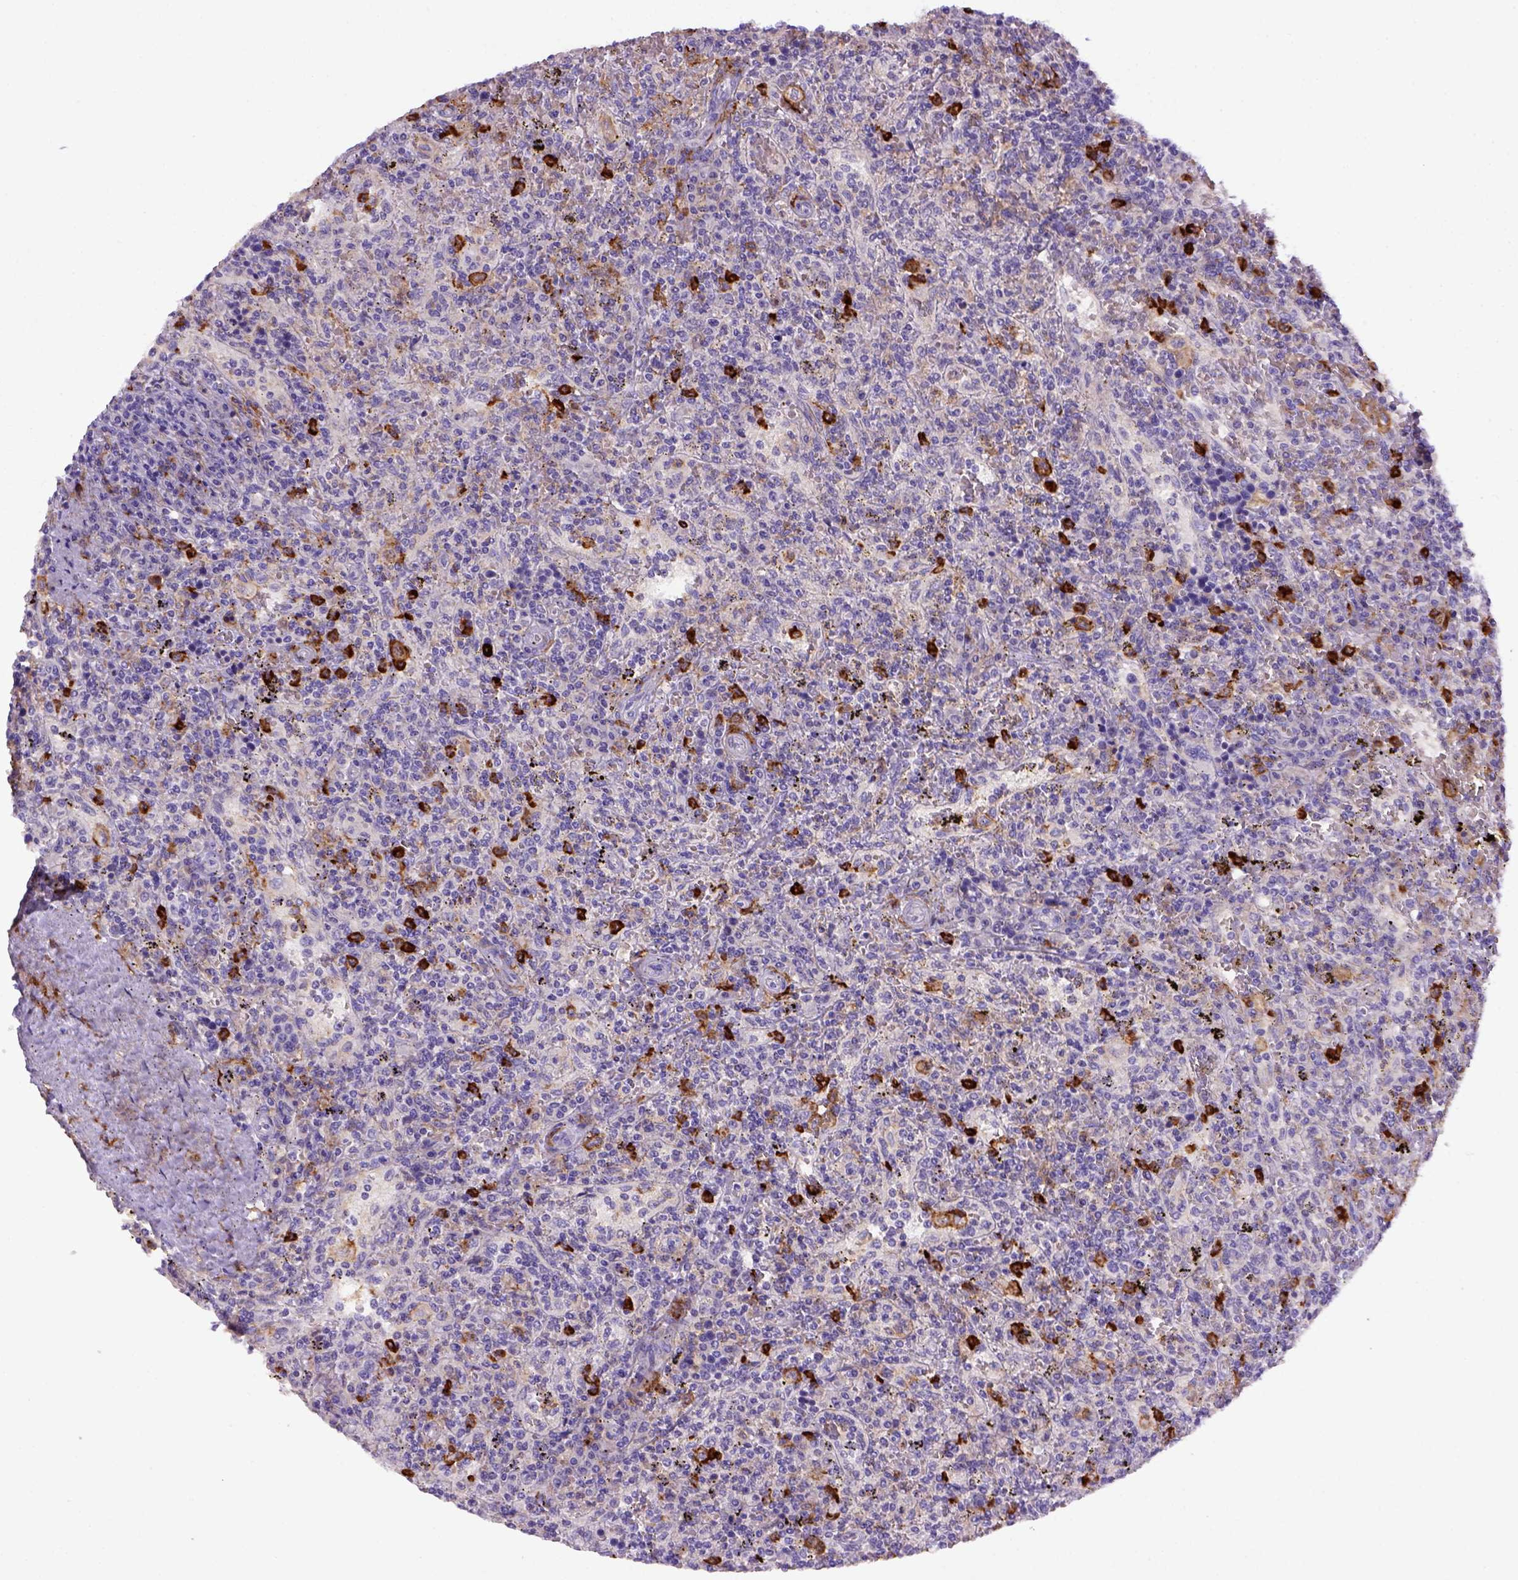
{"staining": {"intensity": "negative", "quantity": "none", "location": "none"}, "tissue": "lymphoma", "cell_type": "Tumor cells", "image_type": "cancer", "snomed": [{"axis": "morphology", "description": "Malignant lymphoma, non-Hodgkin's type, Low grade"}, {"axis": "topography", "description": "Spleen"}], "caption": "This histopathology image is of lymphoma stained with immunohistochemistry (IHC) to label a protein in brown with the nuclei are counter-stained blue. There is no expression in tumor cells.", "gene": "CD14", "patient": {"sex": "male", "age": 62}}